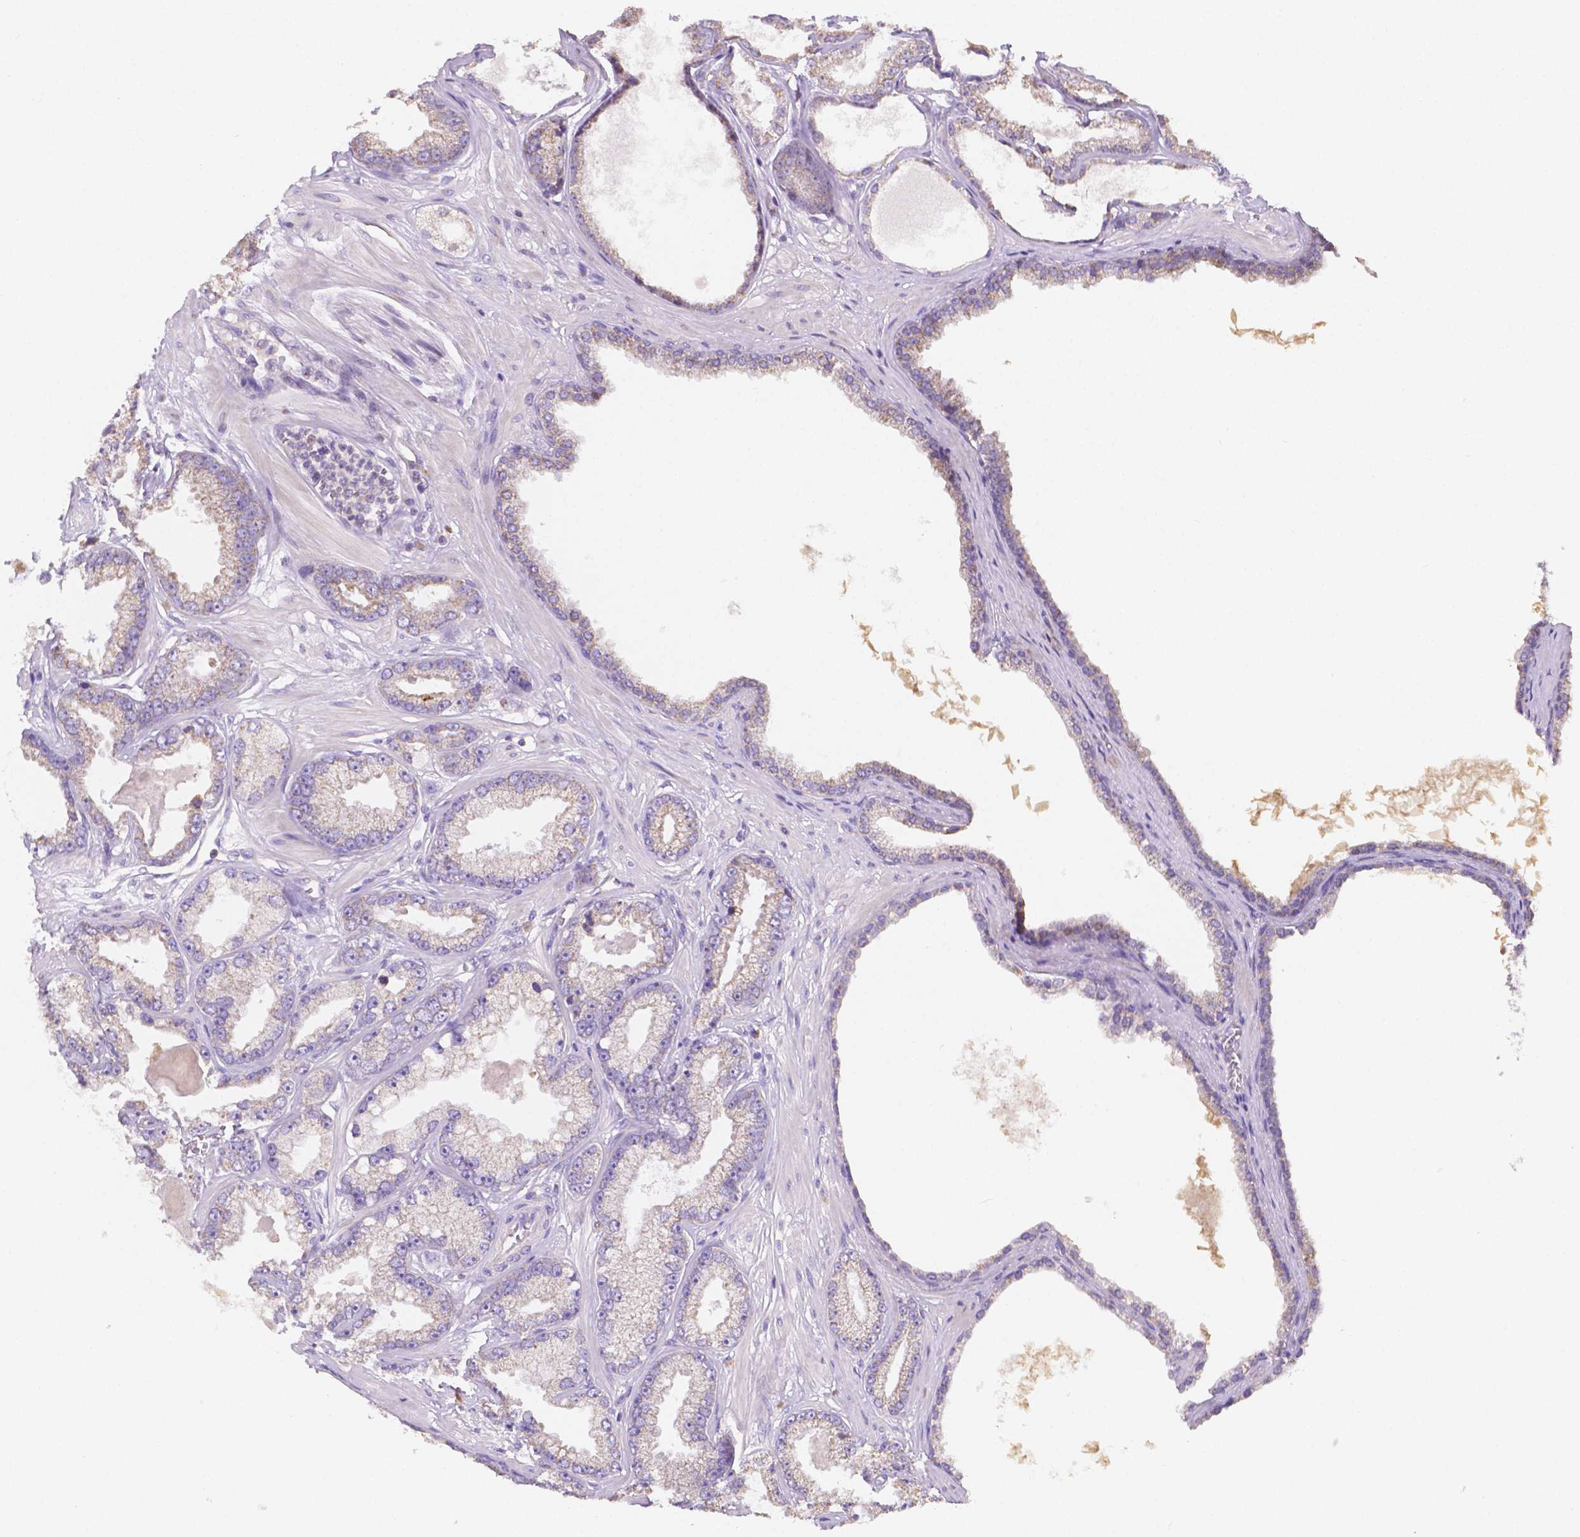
{"staining": {"intensity": "weak", "quantity": "<25%", "location": "cytoplasmic/membranous"}, "tissue": "prostate cancer", "cell_type": "Tumor cells", "image_type": "cancer", "snomed": [{"axis": "morphology", "description": "Adenocarcinoma, Low grade"}, {"axis": "topography", "description": "Prostate"}], "caption": "This image is of prostate cancer (adenocarcinoma (low-grade)) stained with immunohistochemistry to label a protein in brown with the nuclei are counter-stained blue. There is no expression in tumor cells.", "gene": "TMEM130", "patient": {"sex": "male", "age": 64}}